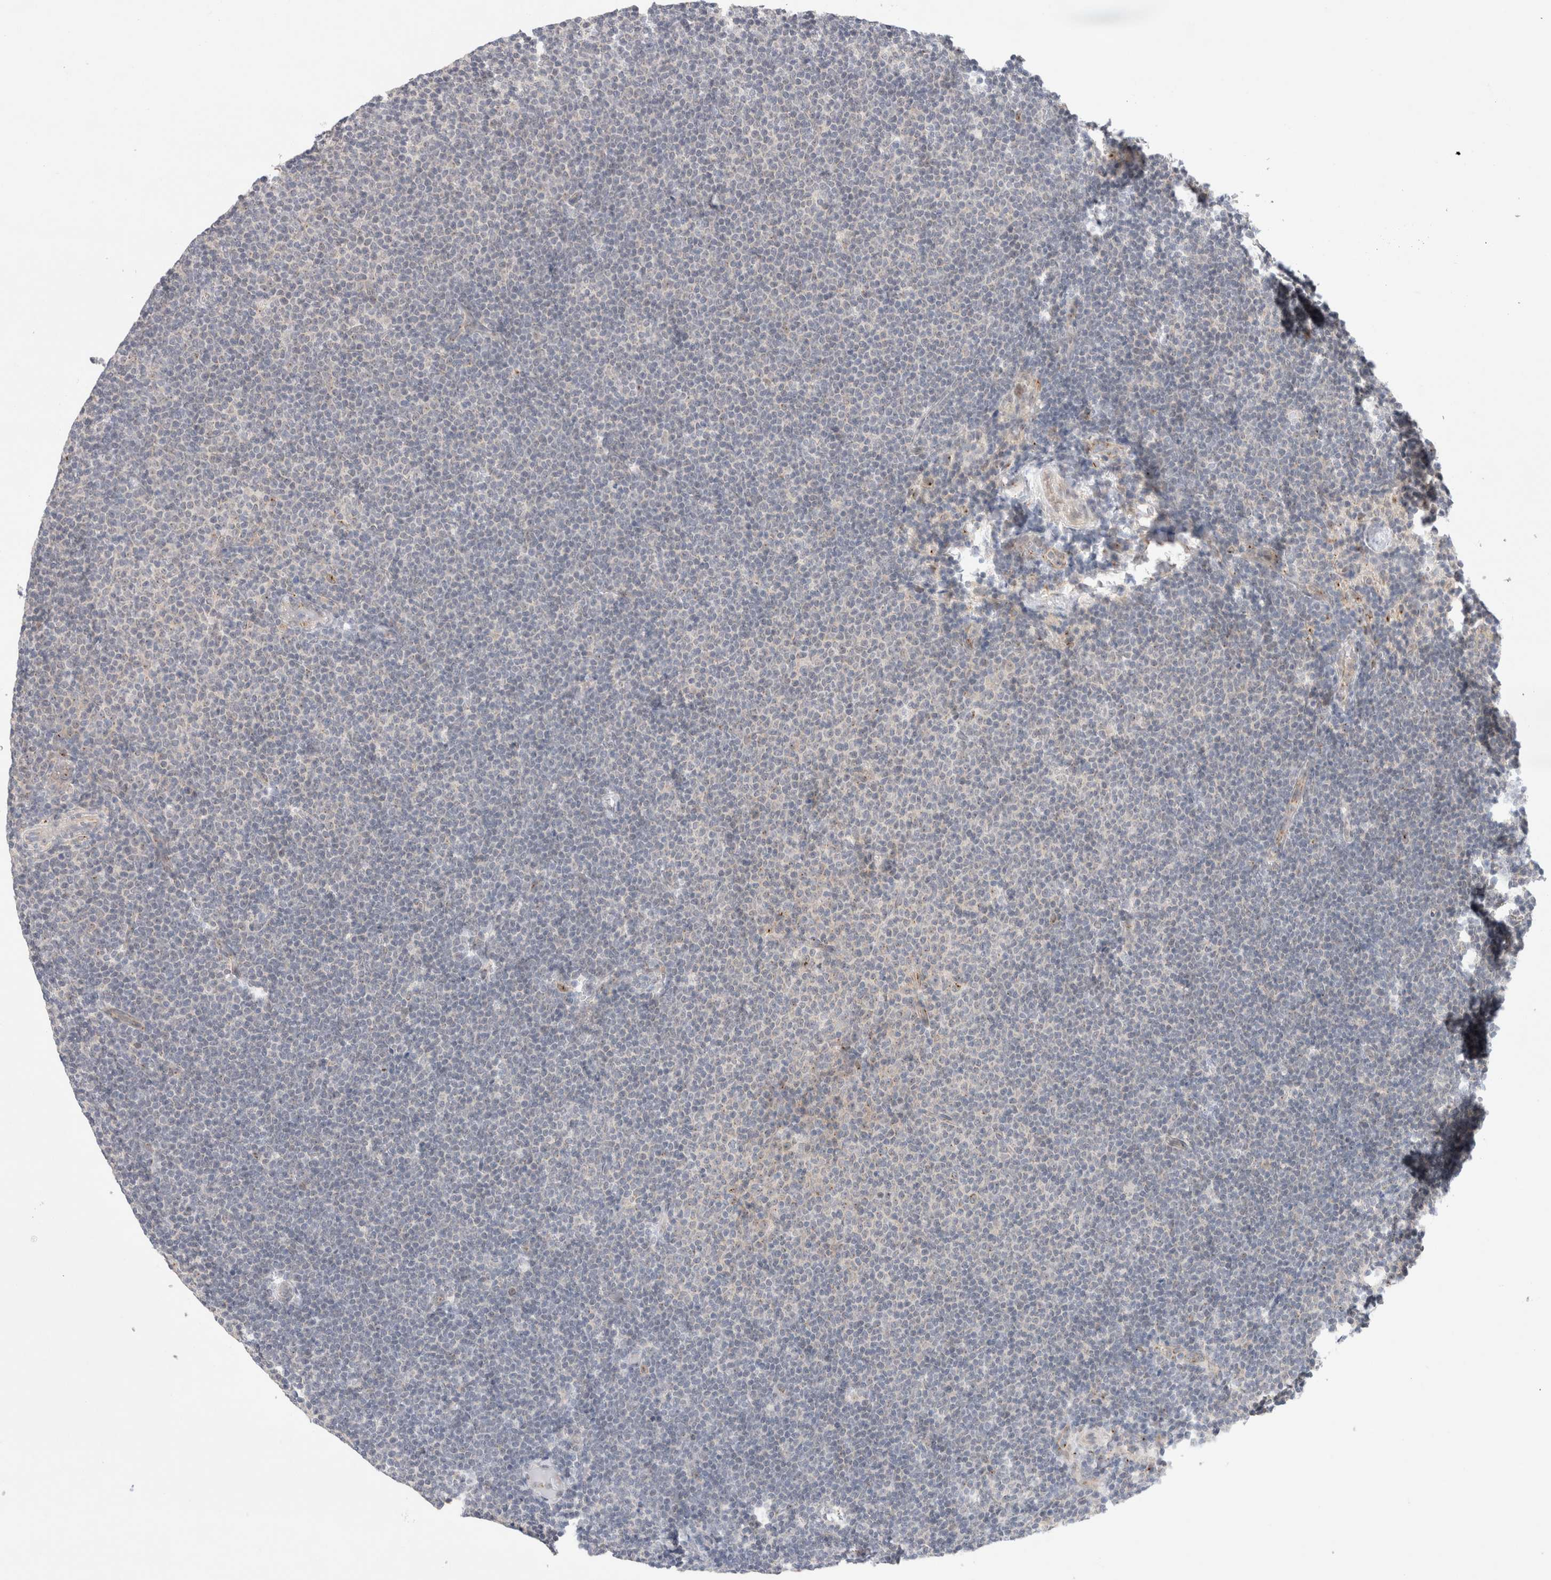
{"staining": {"intensity": "negative", "quantity": "none", "location": "none"}, "tissue": "lymphoma", "cell_type": "Tumor cells", "image_type": "cancer", "snomed": [{"axis": "morphology", "description": "Malignant lymphoma, non-Hodgkin's type, Low grade"}, {"axis": "topography", "description": "Lymph node"}], "caption": "Micrograph shows no protein staining in tumor cells of lymphoma tissue.", "gene": "BICD2", "patient": {"sex": "female", "age": 53}}